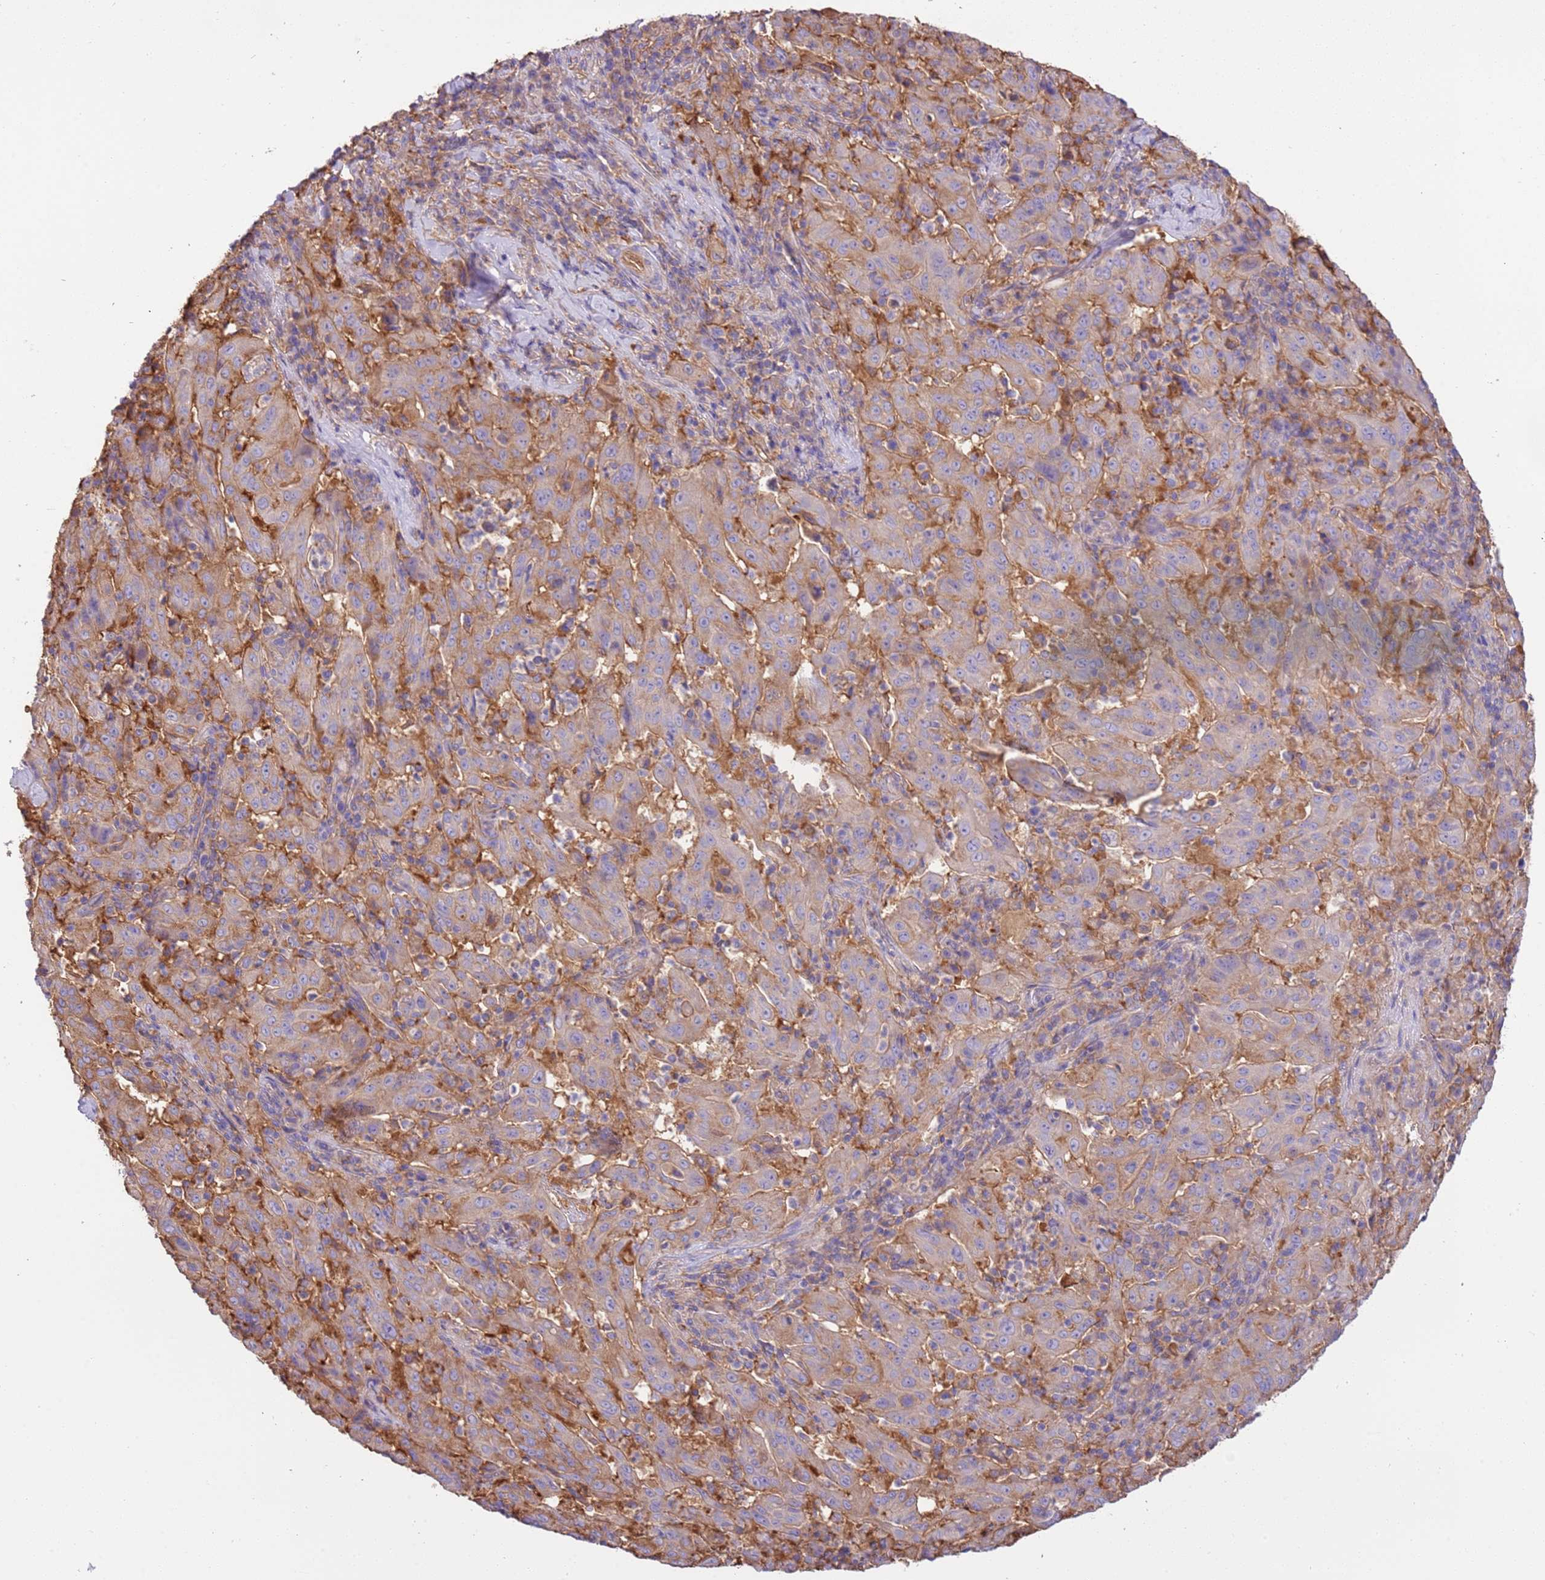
{"staining": {"intensity": "moderate", "quantity": "<25%", "location": "cytoplasmic/membranous"}, "tissue": "pancreatic cancer", "cell_type": "Tumor cells", "image_type": "cancer", "snomed": [{"axis": "morphology", "description": "Adenocarcinoma, NOS"}, {"axis": "topography", "description": "Pancreas"}], "caption": "Approximately <25% of tumor cells in human pancreatic cancer exhibit moderate cytoplasmic/membranous protein expression as visualized by brown immunohistochemical staining.", "gene": "NAALADL1", "patient": {"sex": "male", "age": 63}}